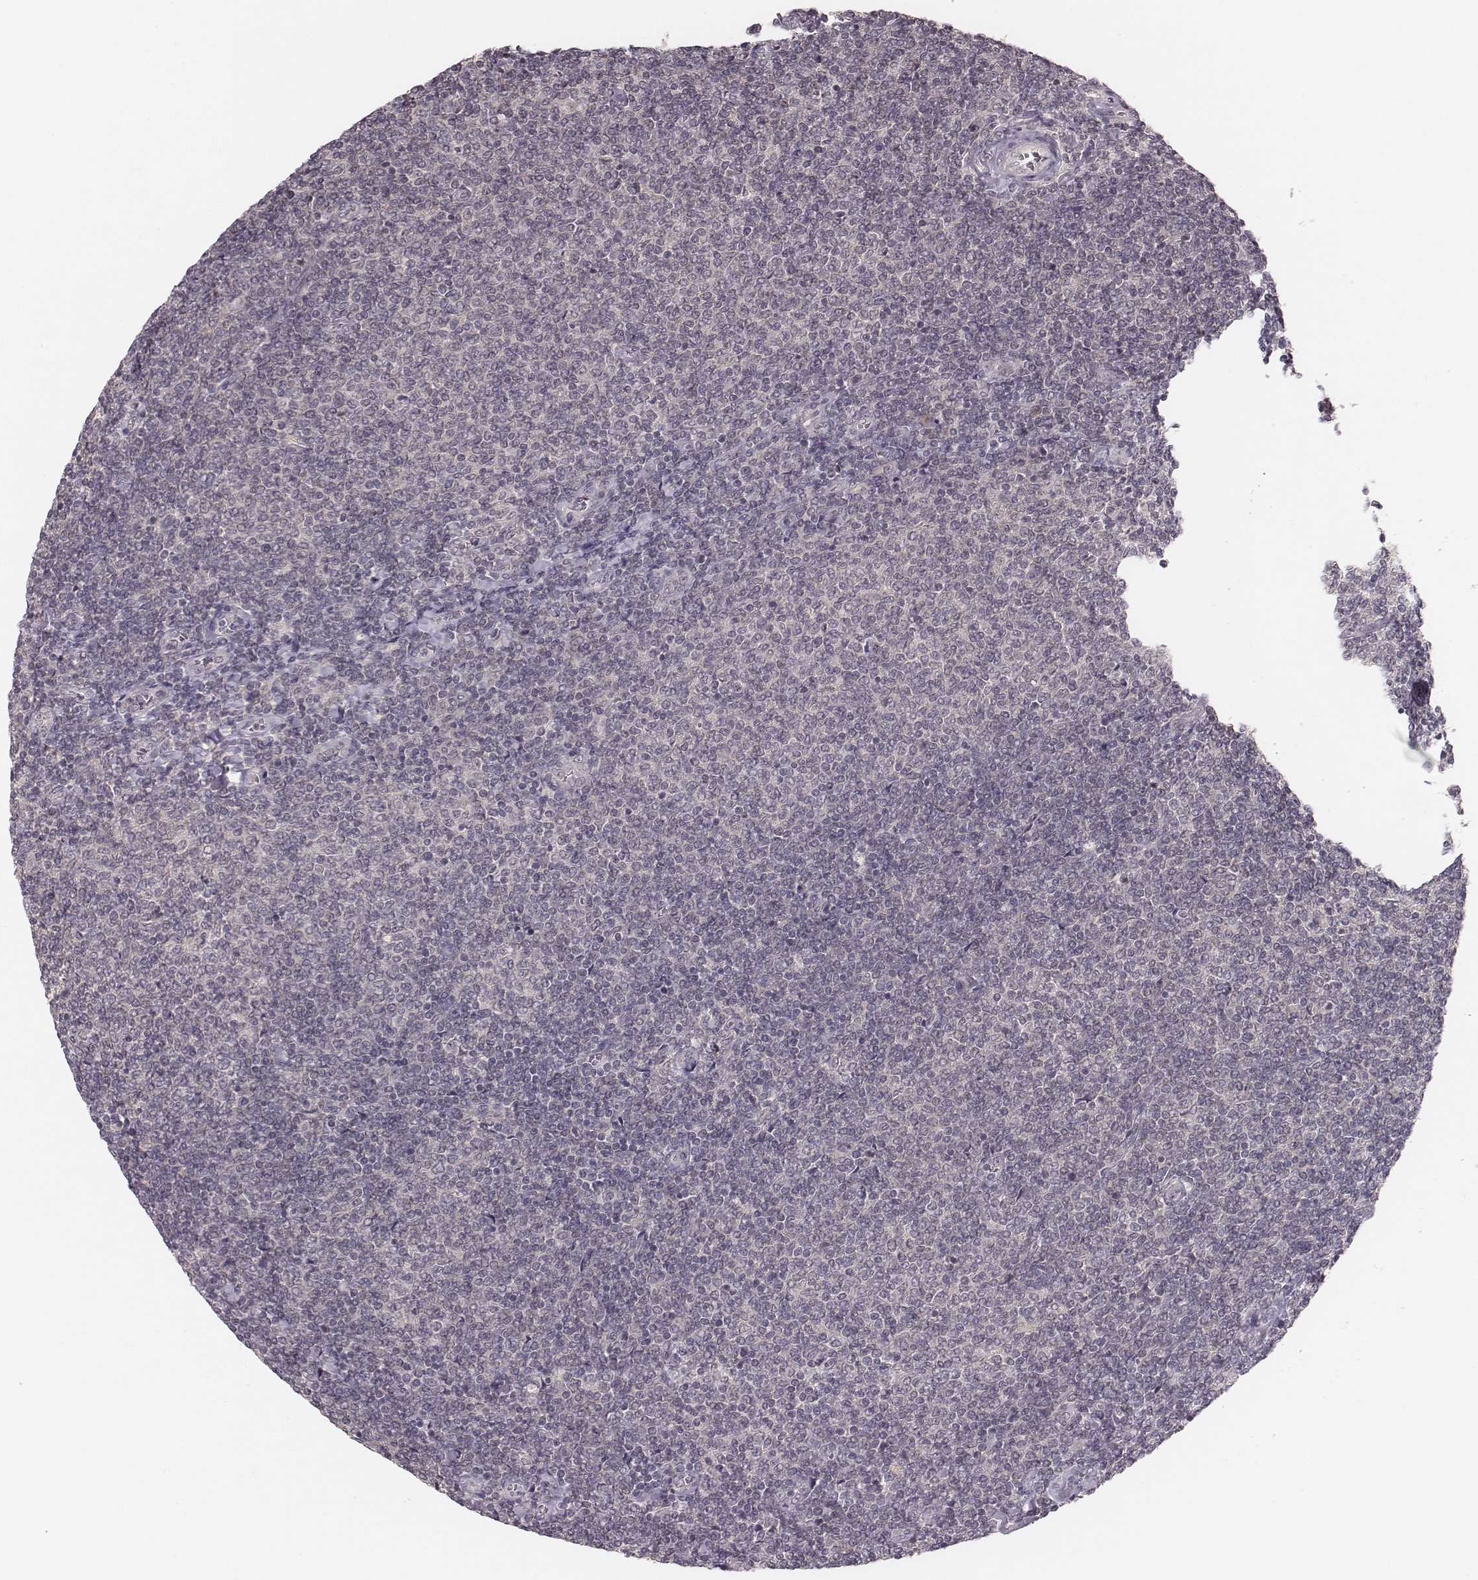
{"staining": {"intensity": "negative", "quantity": "none", "location": "none"}, "tissue": "lymphoma", "cell_type": "Tumor cells", "image_type": "cancer", "snomed": [{"axis": "morphology", "description": "Malignant lymphoma, non-Hodgkin's type, Low grade"}, {"axis": "topography", "description": "Lymph node"}], "caption": "Lymphoma was stained to show a protein in brown. There is no significant expression in tumor cells. The staining is performed using DAB brown chromogen with nuclei counter-stained in using hematoxylin.", "gene": "LY6K", "patient": {"sex": "male", "age": 52}}